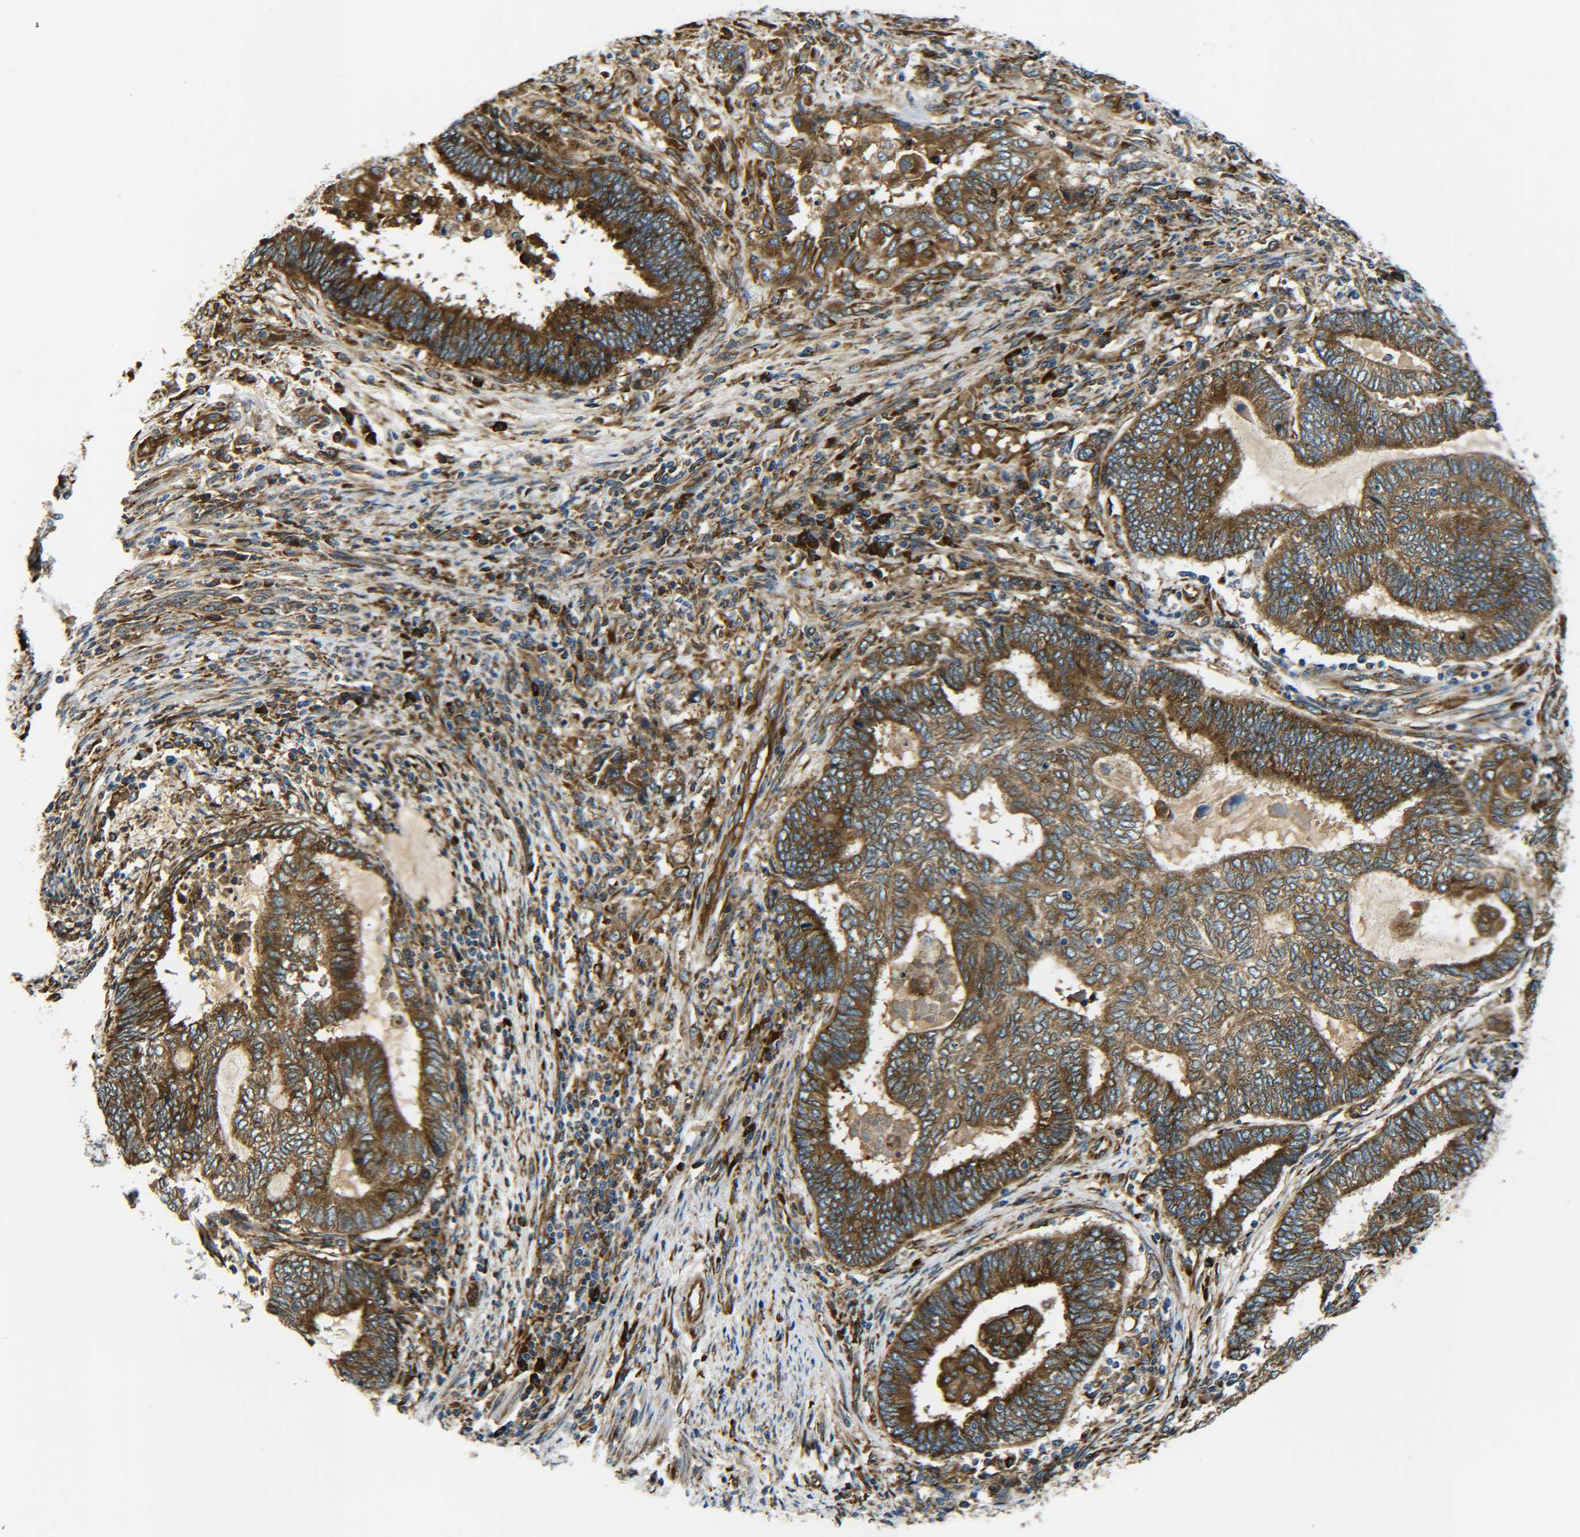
{"staining": {"intensity": "strong", "quantity": ">75%", "location": "cytoplasmic/membranous"}, "tissue": "endometrial cancer", "cell_type": "Tumor cells", "image_type": "cancer", "snomed": [{"axis": "morphology", "description": "Adenocarcinoma, NOS"}, {"axis": "topography", "description": "Uterus"}, {"axis": "topography", "description": "Endometrium"}], "caption": "IHC (DAB (3,3'-diaminobenzidine)) staining of endometrial cancer (adenocarcinoma) demonstrates strong cytoplasmic/membranous protein expression in approximately >75% of tumor cells. (Brightfield microscopy of DAB IHC at high magnification).", "gene": "PREB", "patient": {"sex": "female", "age": 70}}